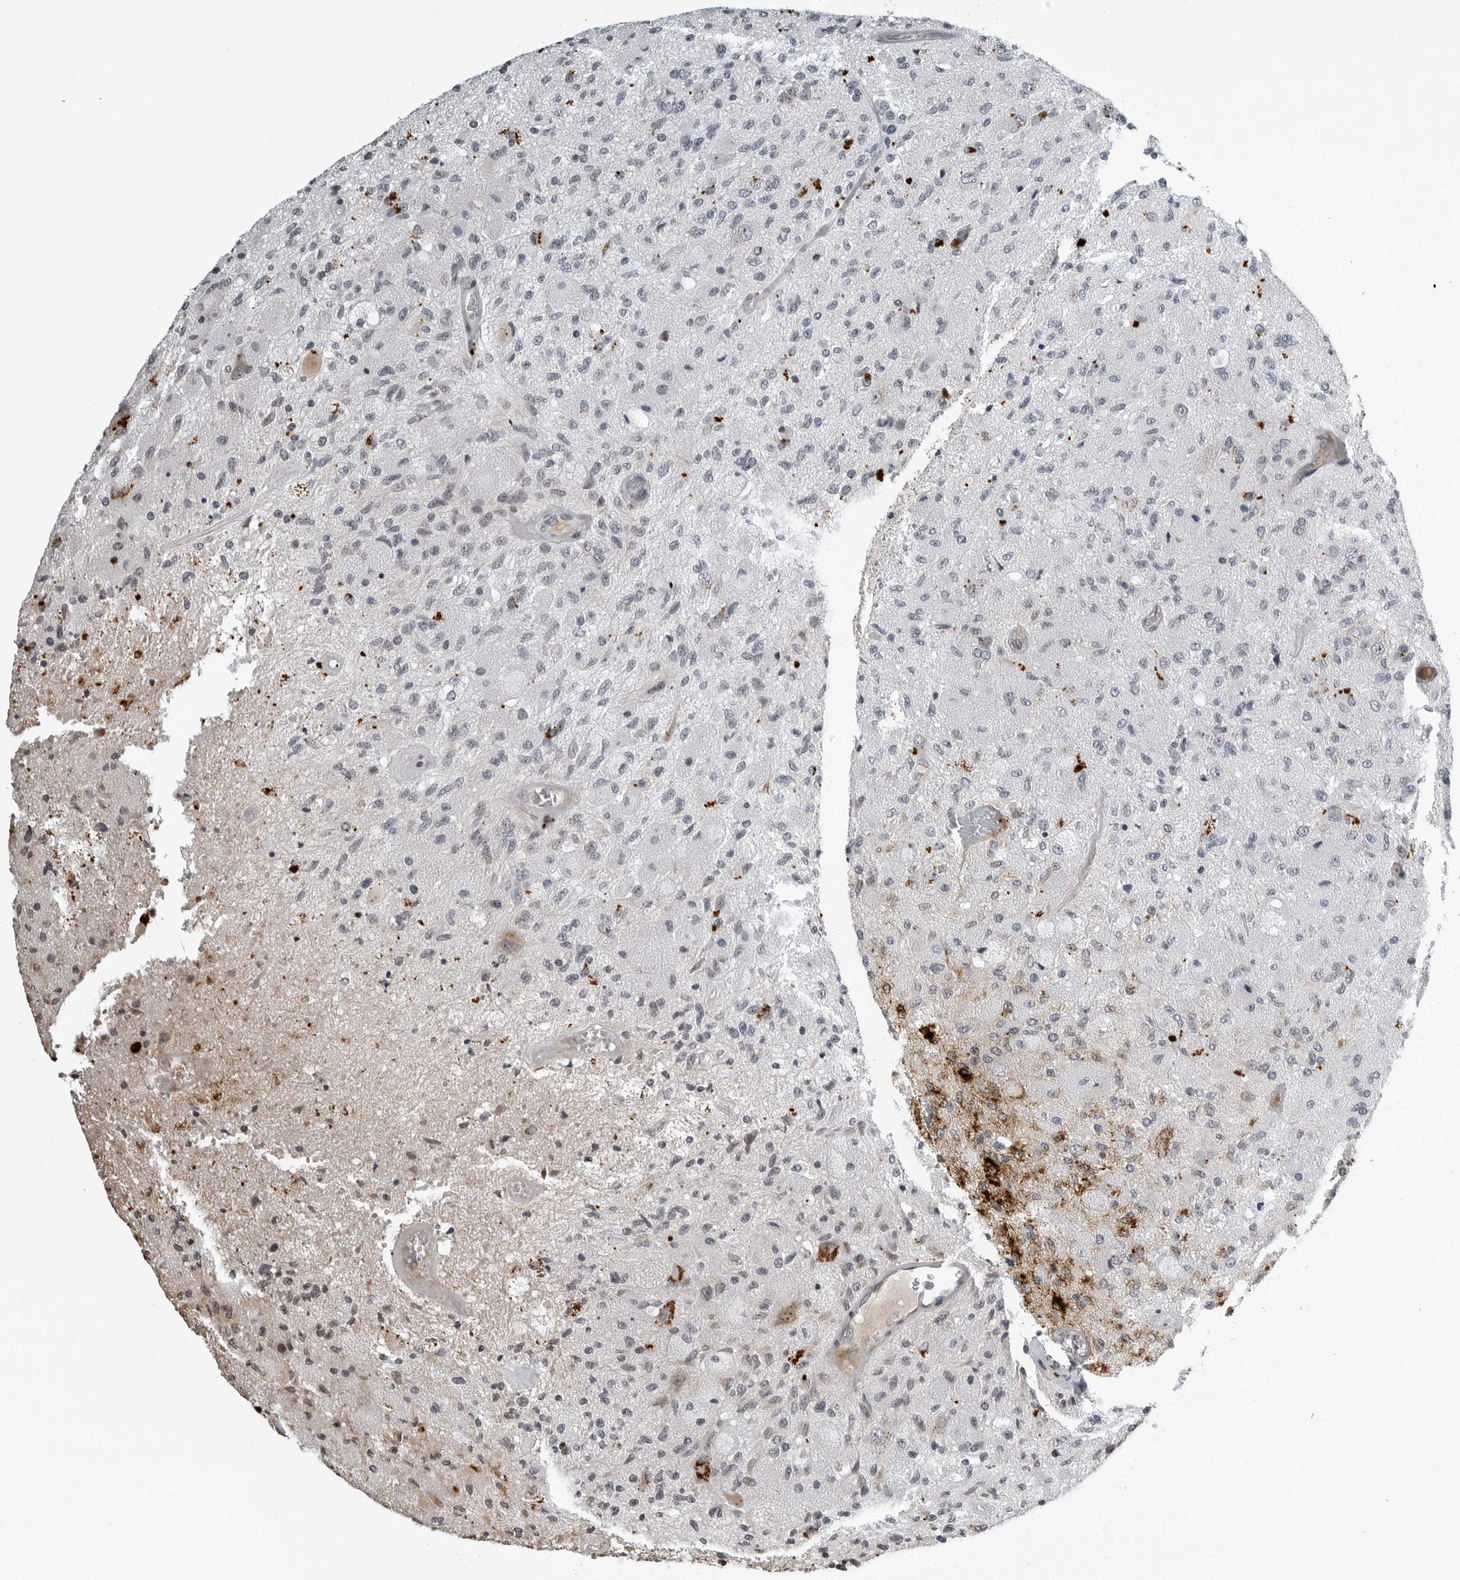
{"staining": {"intensity": "strong", "quantity": "<25%", "location": "cytoplasmic/membranous"}, "tissue": "glioma", "cell_type": "Tumor cells", "image_type": "cancer", "snomed": [{"axis": "morphology", "description": "Normal tissue, NOS"}, {"axis": "morphology", "description": "Glioma, malignant, High grade"}, {"axis": "topography", "description": "Cerebral cortex"}], "caption": "Tumor cells demonstrate medium levels of strong cytoplasmic/membranous staining in approximately <25% of cells in glioma. Using DAB (brown) and hematoxylin (blue) stains, captured at high magnification using brightfield microscopy.", "gene": "CXCR5", "patient": {"sex": "male", "age": 77}}